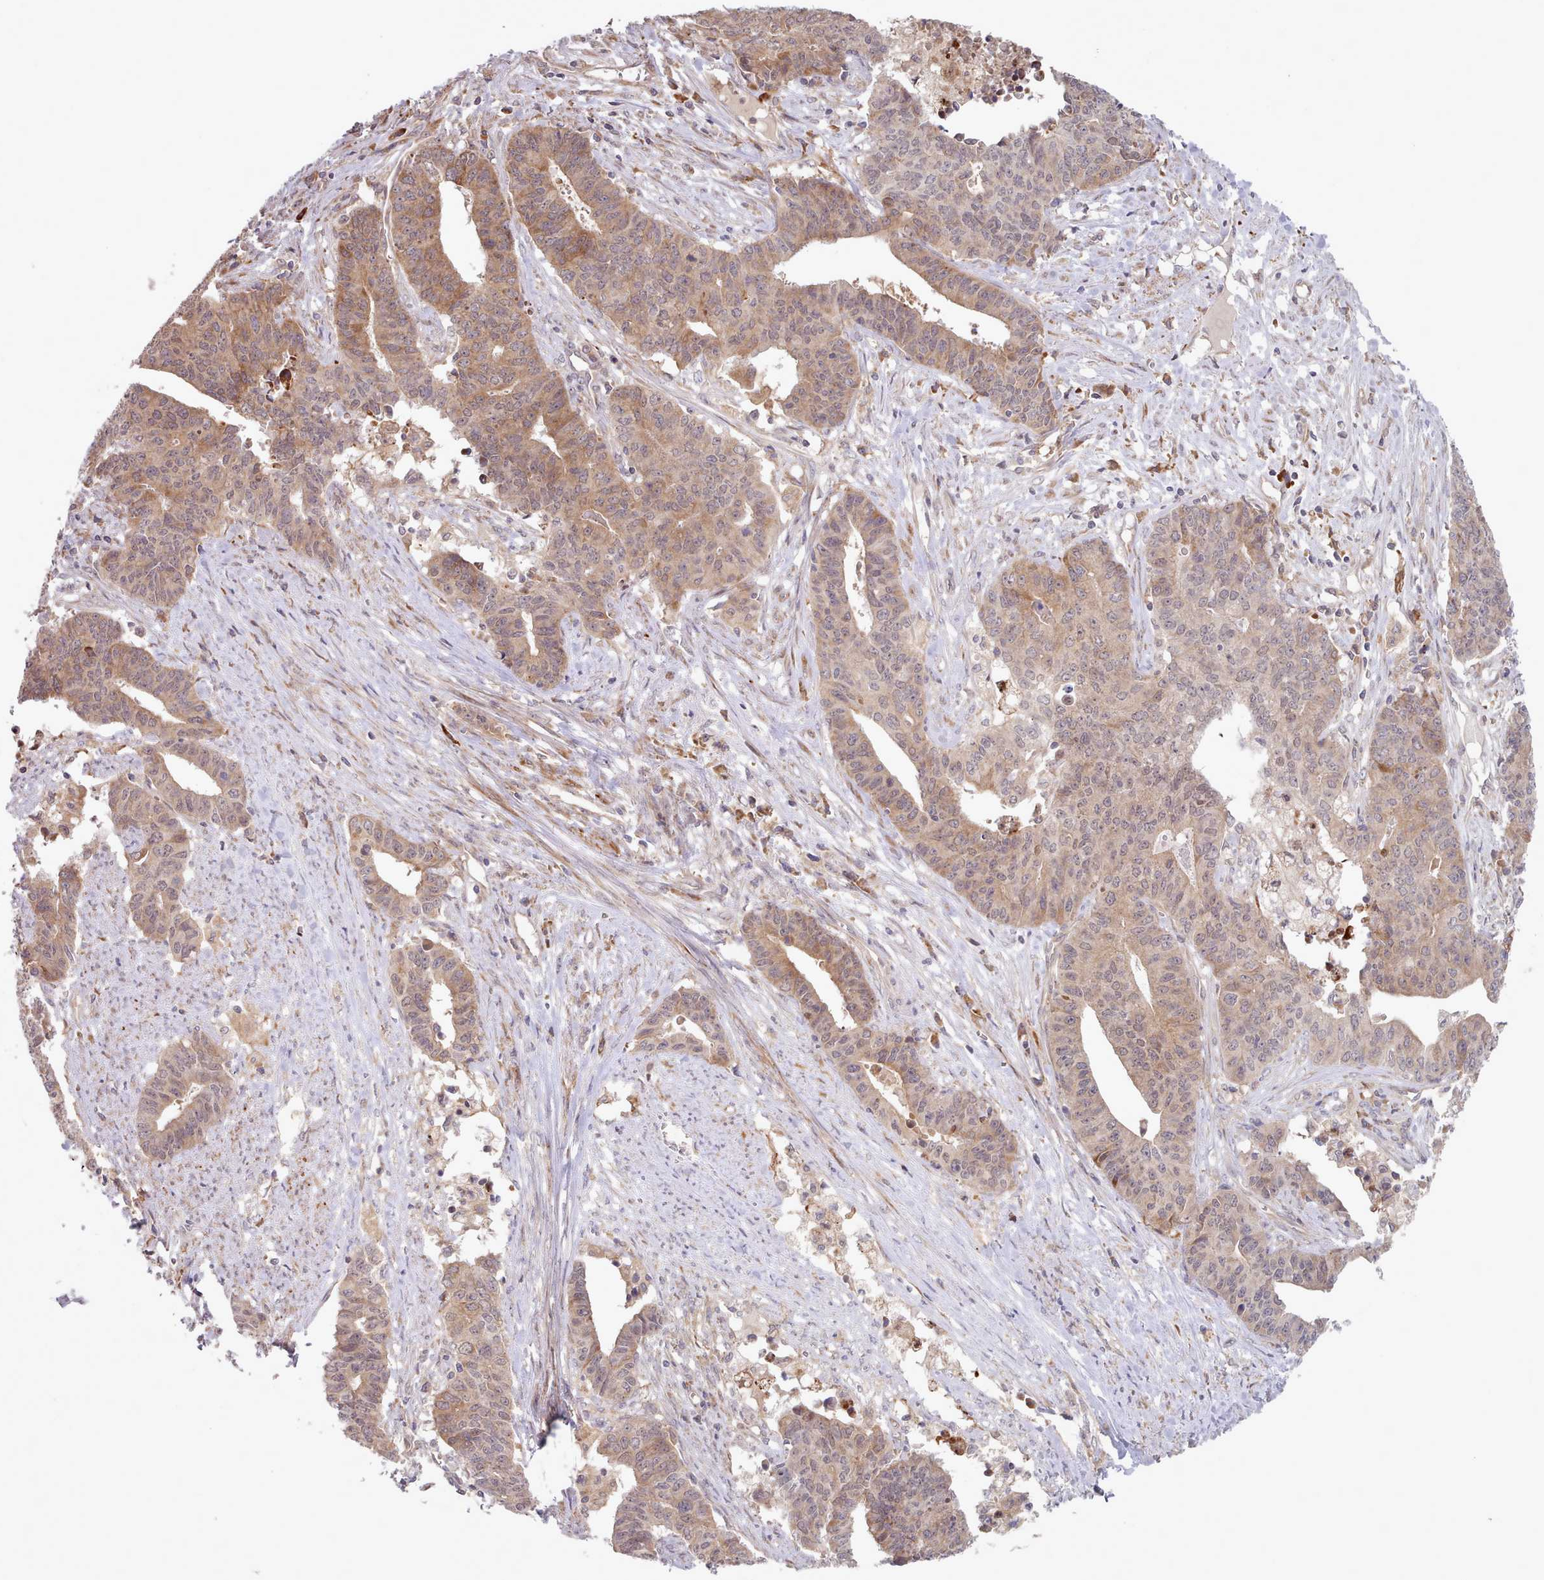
{"staining": {"intensity": "moderate", "quantity": ">75%", "location": "cytoplasmic/membranous"}, "tissue": "endometrial cancer", "cell_type": "Tumor cells", "image_type": "cancer", "snomed": [{"axis": "morphology", "description": "Adenocarcinoma, NOS"}, {"axis": "topography", "description": "Endometrium"}], "caption": "A photomicrograph showing moderate cytoplasmic/membranous expression in approximately >75% of tumor cells in endometrial cancer, as visualized by brown immunohistochemical staining.", "gene": "TRIM26", "patient": {"sex": "female", "age": 59}}